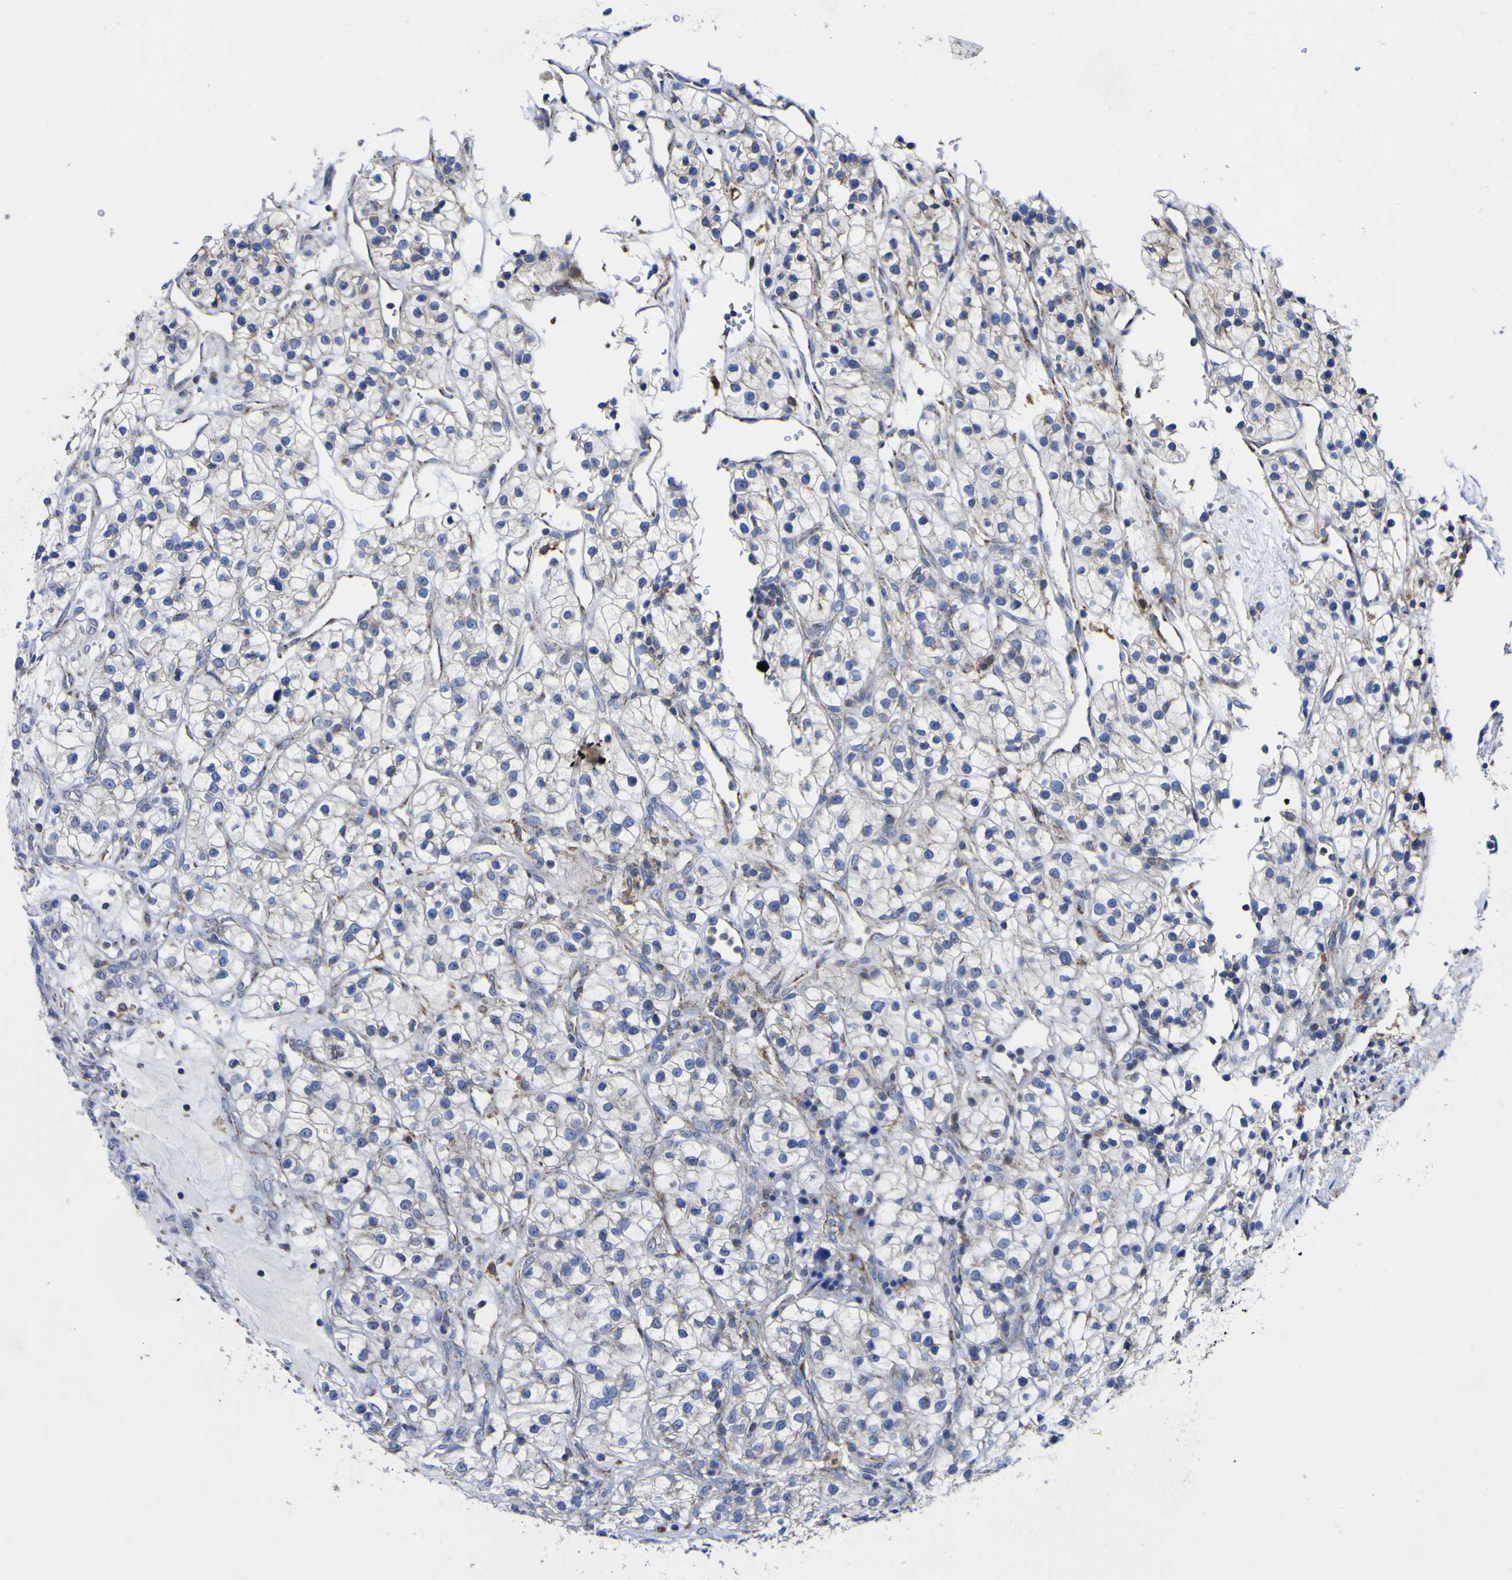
{"staining": {"intensity": "moderate", "quantity": "<25%", "location": "cytoplasmic/membranous"}, "tissue": "renal cancer", "cell_type": "Tumor cells", "image_type": "cancer", "snomed": [{"axis": "morphology", "description": "Adenocarcinoma, NOS"}, {"axis": "topography", "description": "Kidney"}], "caption": "Renal cancer stained with DAB (3,3'-diaminobenzidine) IHC shows low levels of moderate cytoplasmic/membranous positivity in approximately <25% of tumor cells.", "gene": "CCDC90B", "patient": {"sex": "female", "age": 57}}